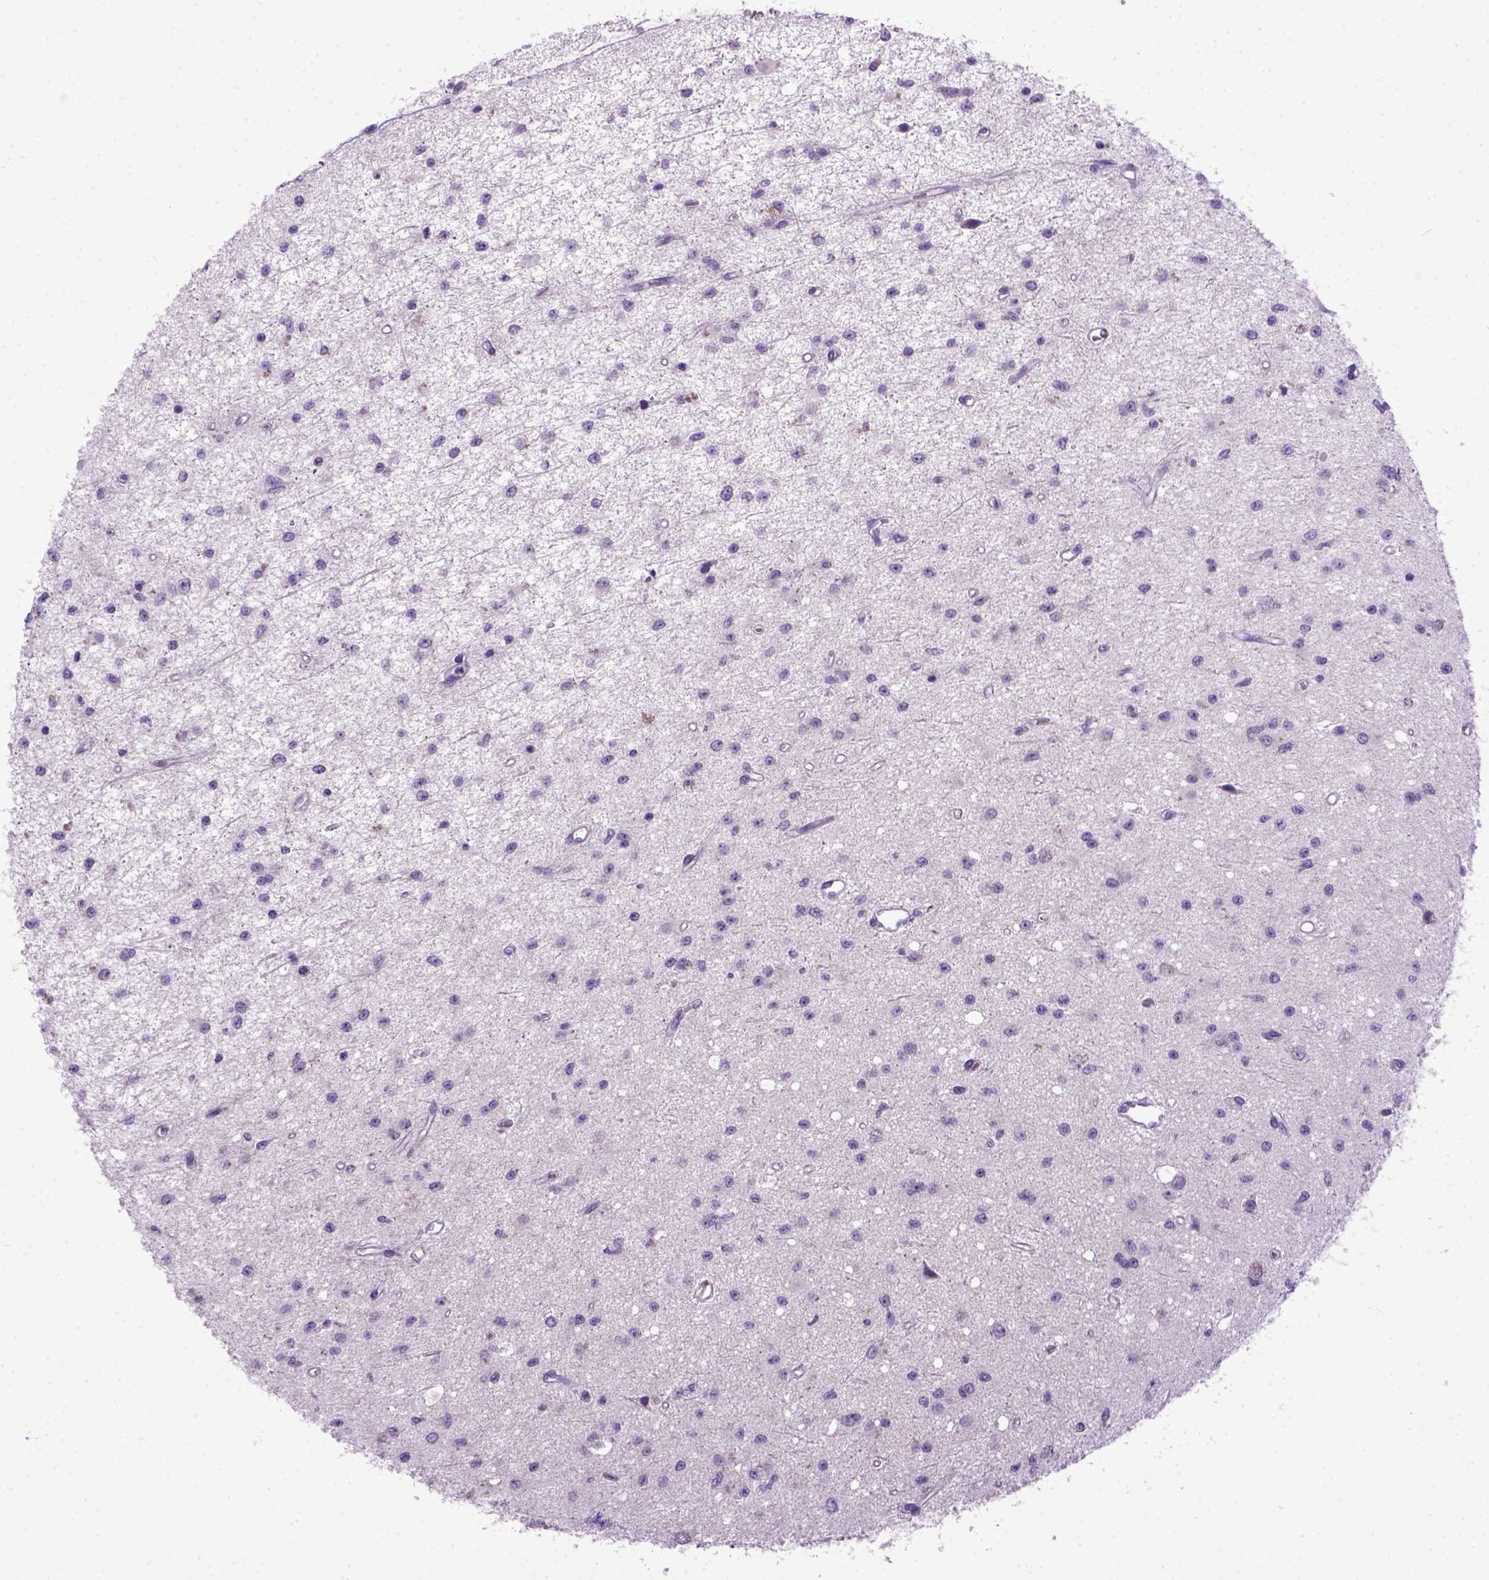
{"staining": {"intensity": "negative", "quantity": "none", "location": "none"}, "tissue": "glioma", "cell_type": "Tumor cells", "image_type": "cancer", "snomed": [{"axis": "morphology", "description": "Glioma, malignant, Low grade"}, {"axis": "topography", "description": "Brain"}], "caption": "This photomicrograph is of glioma stained with IHC to label a protein in brown with the nuclei are counter-stained blue. There is no staining in tumor cells. Nuclei are stained in blue.", "gene": "CDH1", "patient": {"sex": "female", "age": 45}}